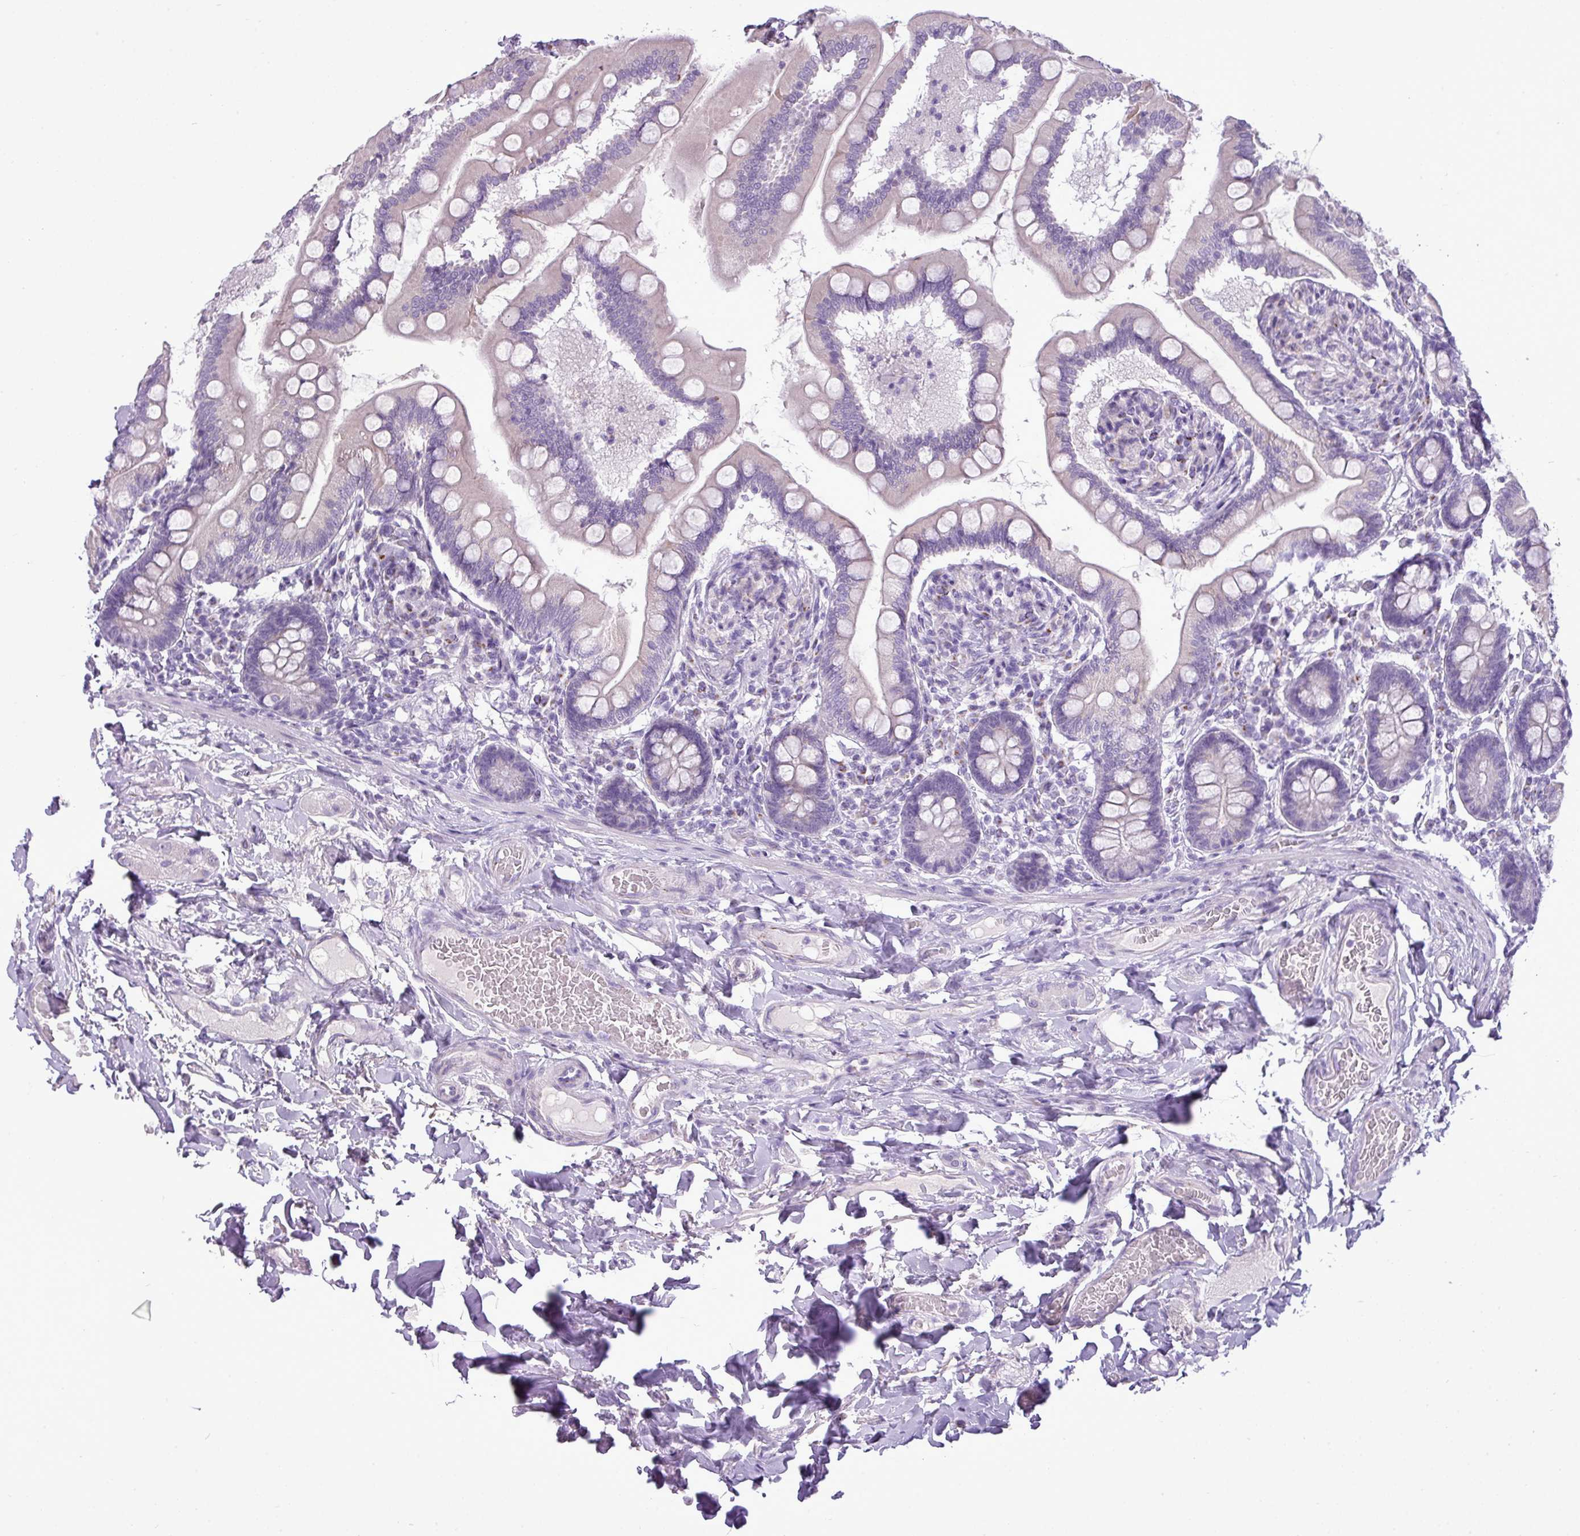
{"staining": {"intensity": "weak", "quantity": "<25%", "location": "cytoplasmic/membranous"}, "tissue": "small intestine", "cell_type": "Glandular cells", "image_type": "normal", "snomed": [{"axis": "morphology", "description": "Normal tissue, NOS"}, {"axis": "topography", "description": "Small intestine"}], "caption": "Glandular cells show no significant expression in normal small intestine. Nuclei are stained in blue.", "gene": "FAM43A", "patient": {"sex": "female", "age": 64}}